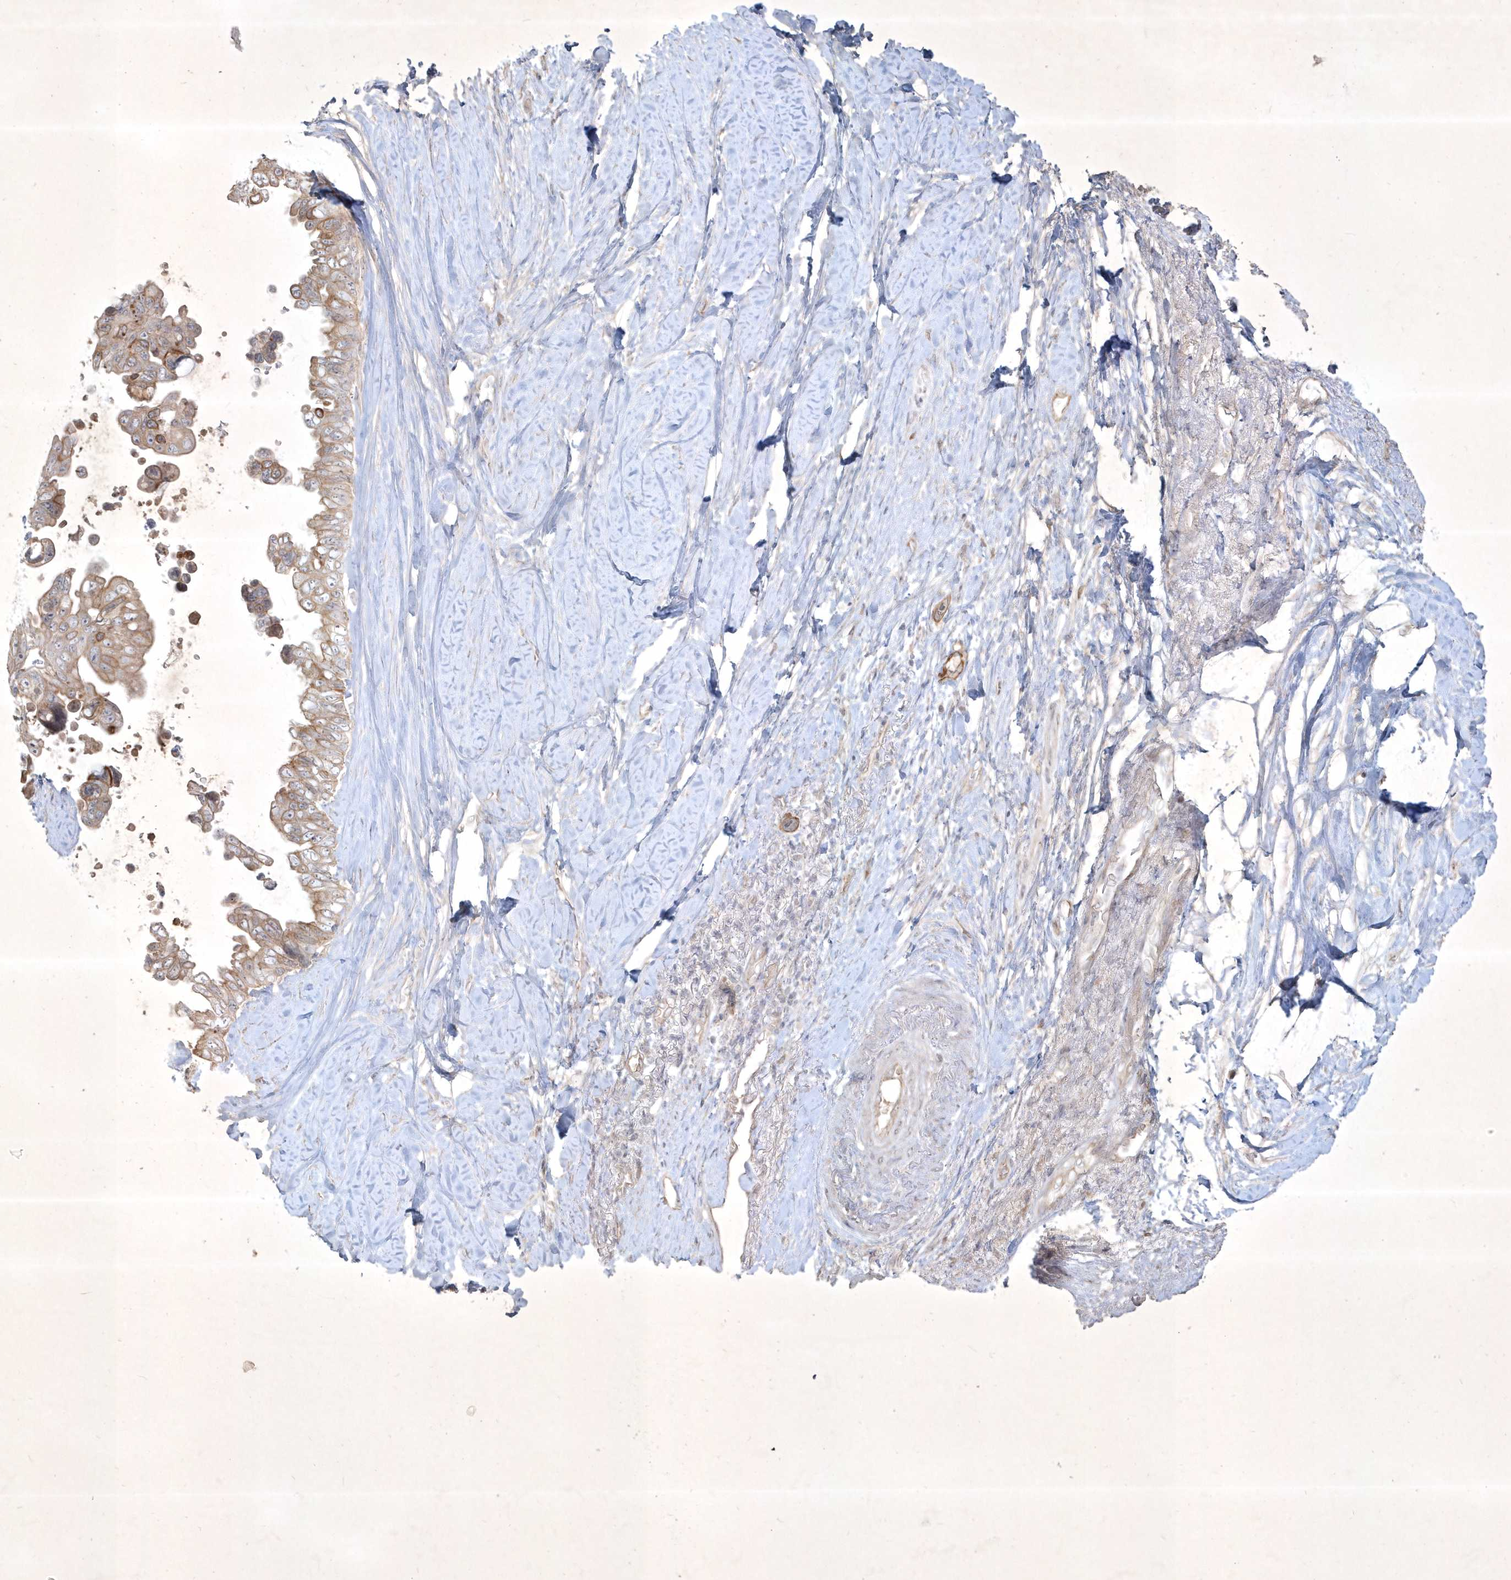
{"staining": {"intensity": "moderate", "quantity": ">75%", "location": "cytoplasmic/membranous"}, "tissue": "pancreatic cancer", "cell_type": "Tumor cells", "image_type": "cancer", "snomed": [{"axis": "morphology", "description": "Adenocarcinoma, NOS"}, {"axis": "topography", "description": "Pancreas"}], "caption": "Immunohistochemistry (IHC) histopathology image of human adenocarcinoma (pancreatic) stained for a protein (brown), which demonstrates medium levels of moderate cytoplasmic/membranous positivity in about >75% of tumor cells.", "gene": "BOD1", "patient": {"sex": "female", "age": 72}}